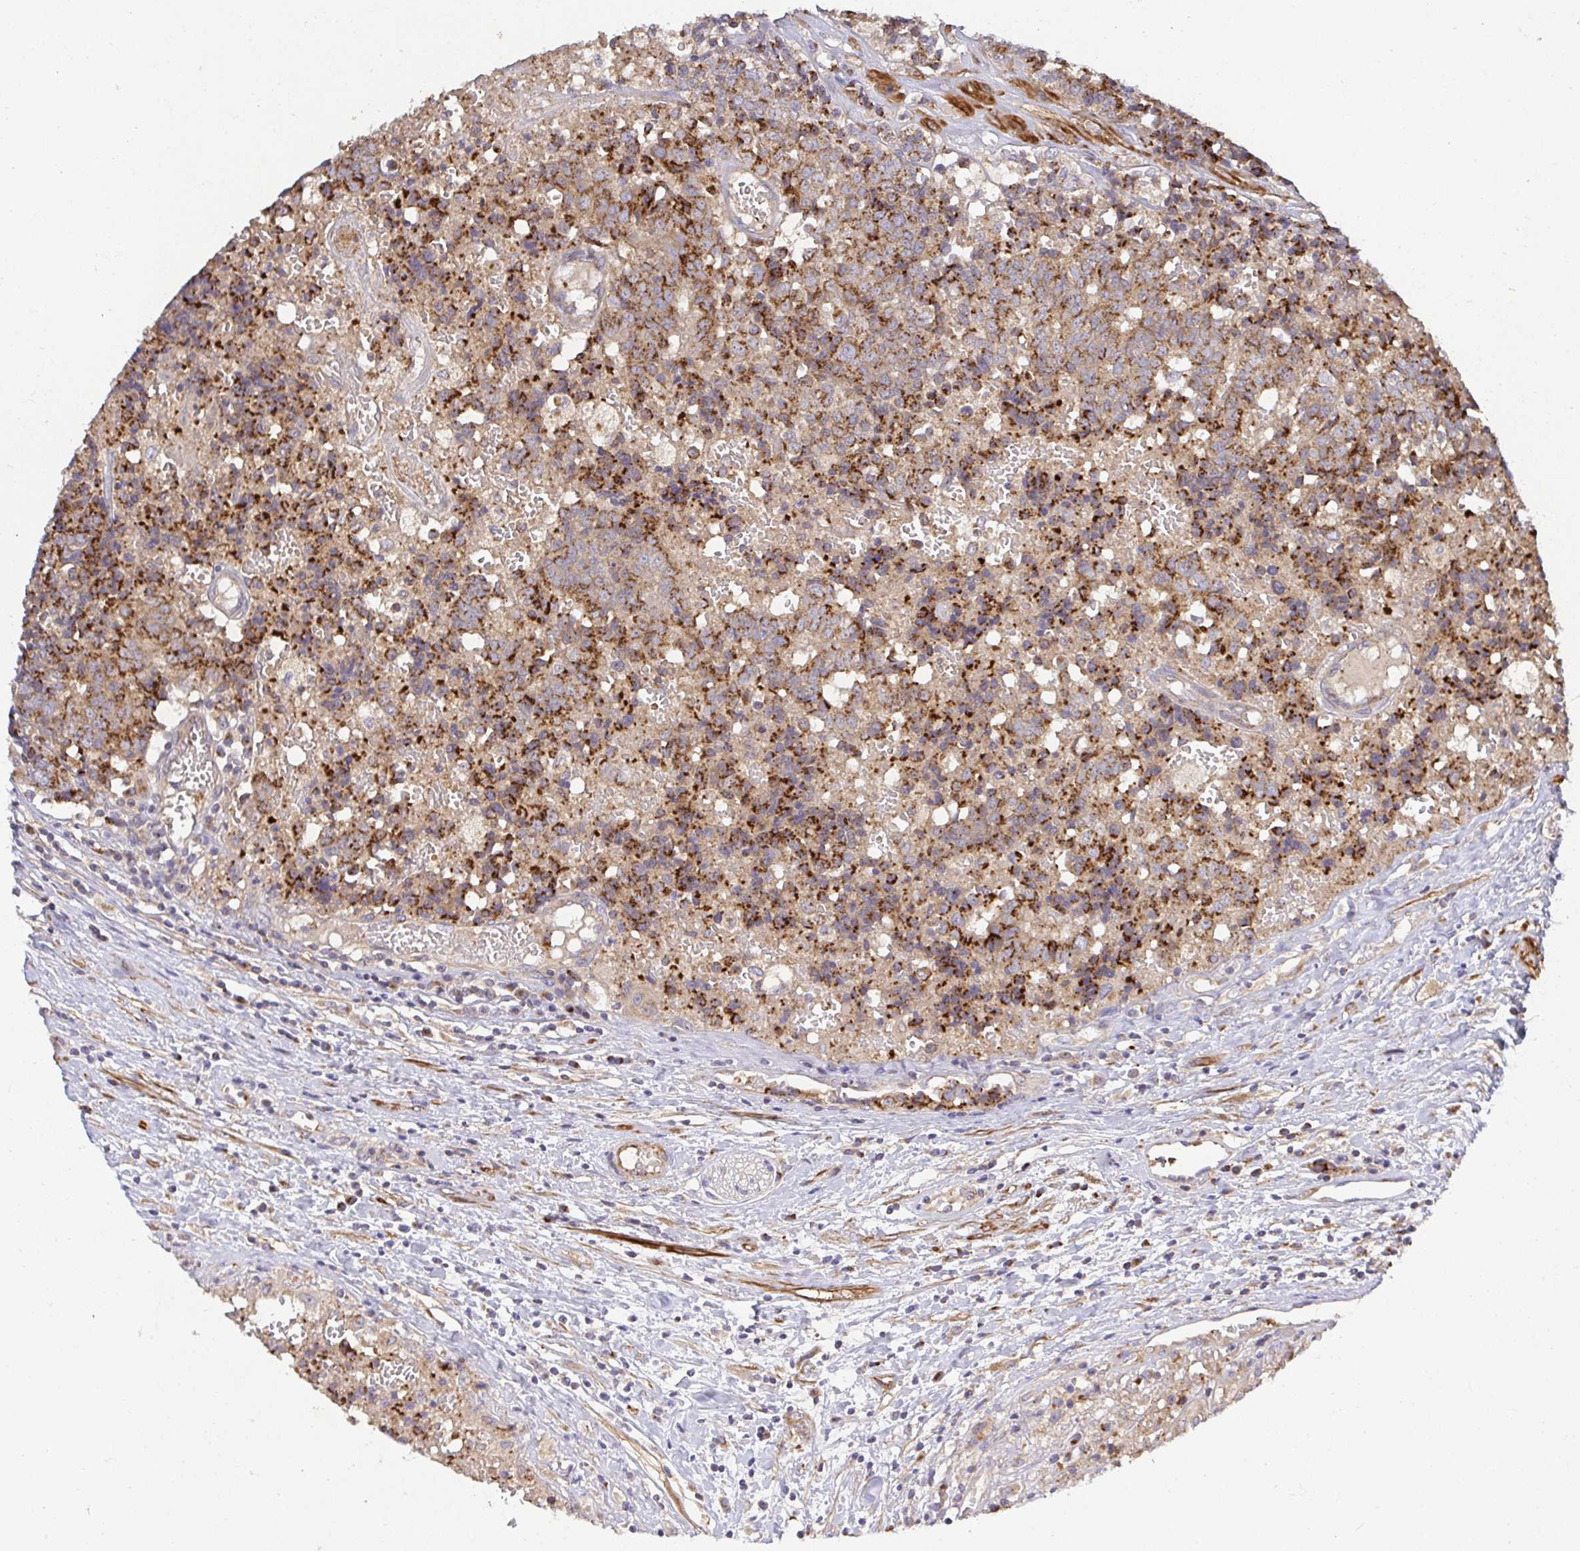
{"staining": {"intensity": "strong", "quantity": ">75%", "location": "cytoplasmic/membranous"}, "tissue": "prostate cancer", "cell_type": "Tumor cells", "image_type": "cancer", "snomed": [{"axis": "morphology", "description": "Adenocarcinoma, High grade"}, {"axis": "topography", "description": "Prostate and seminal vesicle, NOS"}], "caption": "The image displays a brown stain indicating the presence of a protein in the cytoplasmic/membranous of tumor cells in adenocarcinoma (high-grade) (prostate).", "gene": "TM9SF4", "patient": {"sex": "male", "age": 60}}